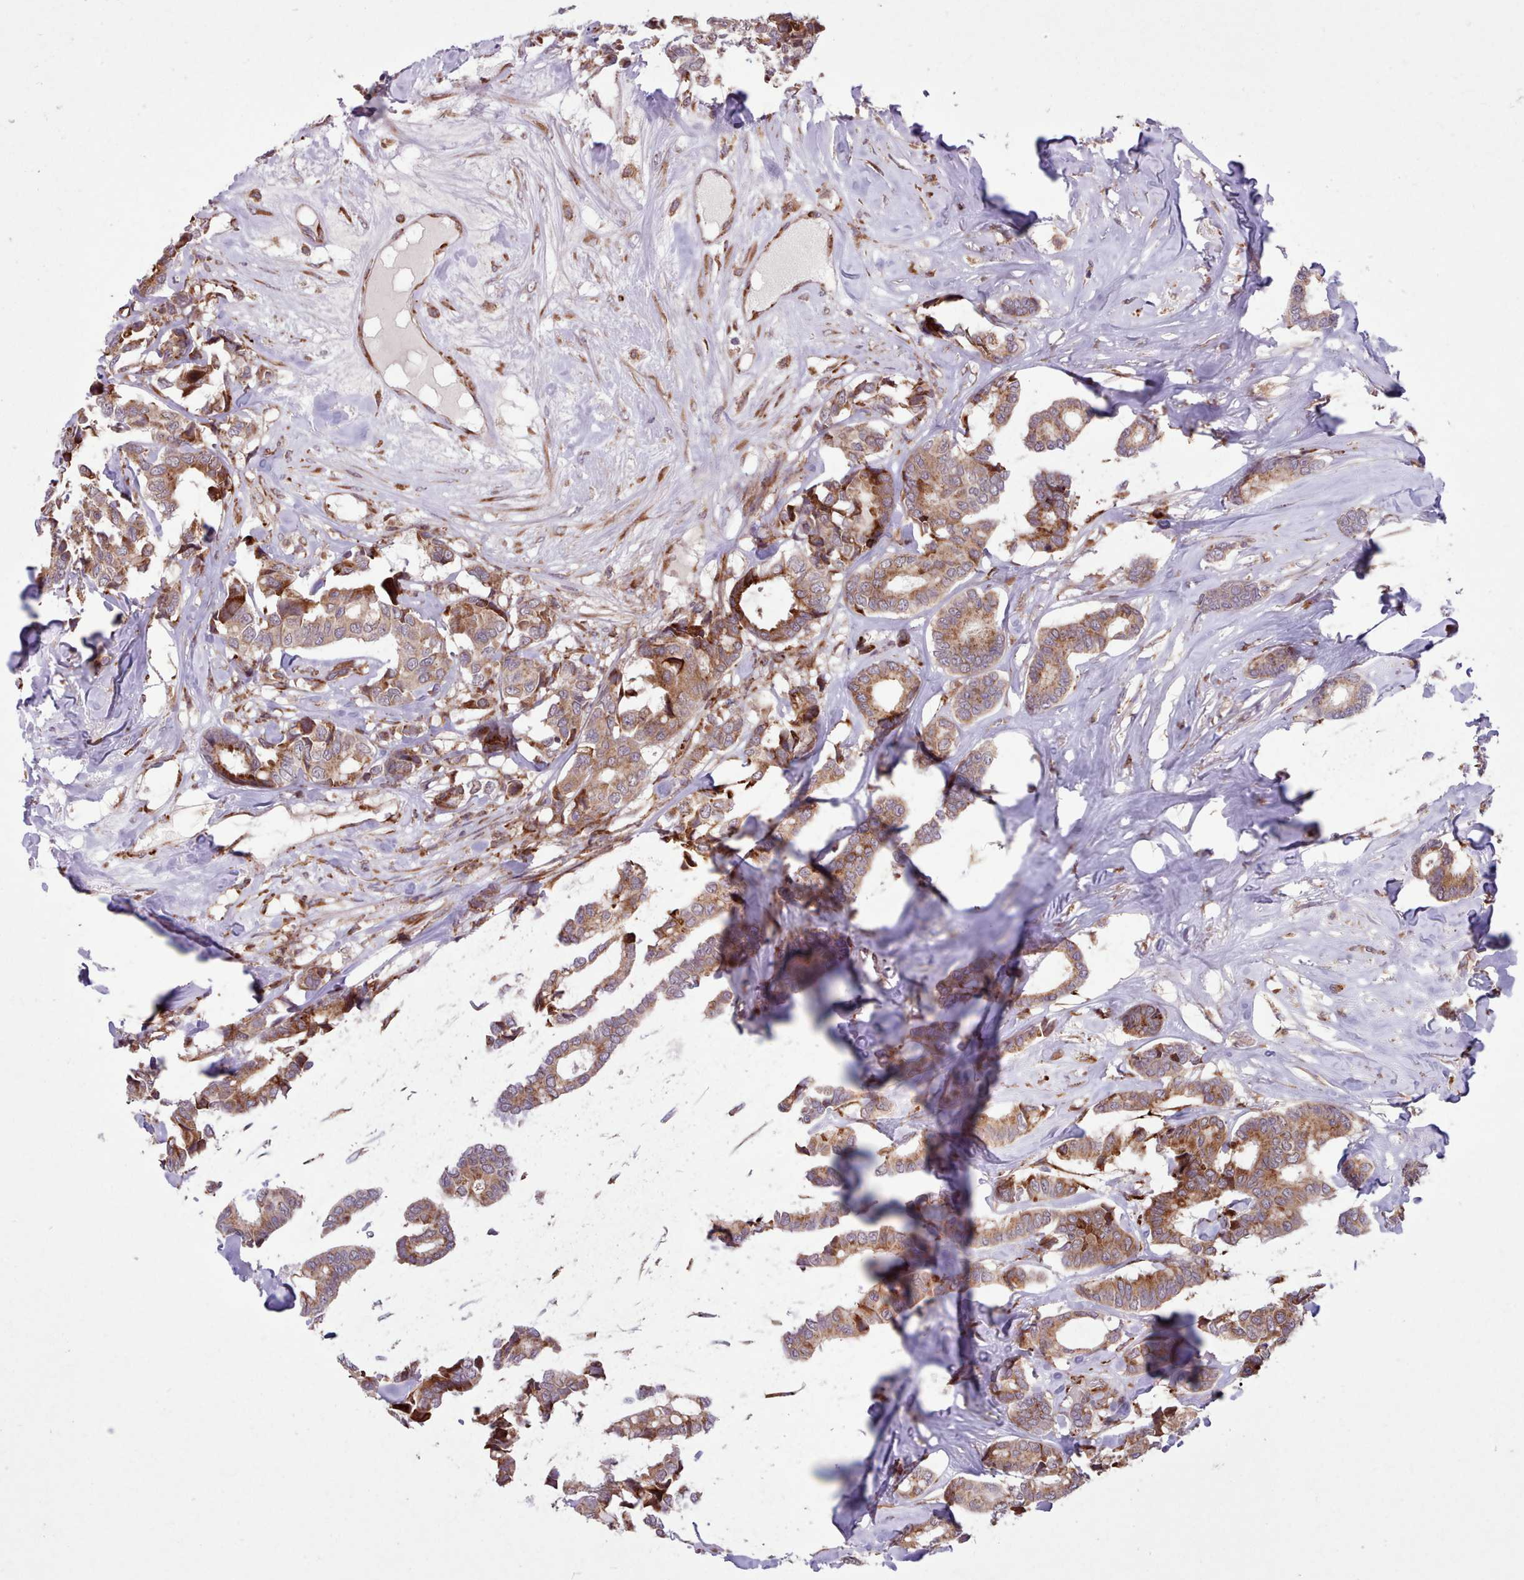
{"staining": {"intensity": "moderate", "quantity": ">75%", "location": "cytoplasmic/membranous"}, "tissue": "breast cancer", "cell_type": "Tumor cells", "image_type": "cancer", "snomed": [{"axis": "morphology", "description": "Normal tissue, NOS"}, {"axis": "morphology", "description": "Duct carcinoma"}, {"axis": "topography", "description": "Breast"}], "caption": "Breast cancer stained with DAB (3,3'-diaminobenzidine) immunohistochemistry shows medium levels of moderate cytoplasmic/membranous positivity in approximately >75% of tumor cells.", "gene": "TTLL3", "patient": {"sex": "female", "age": 87}}